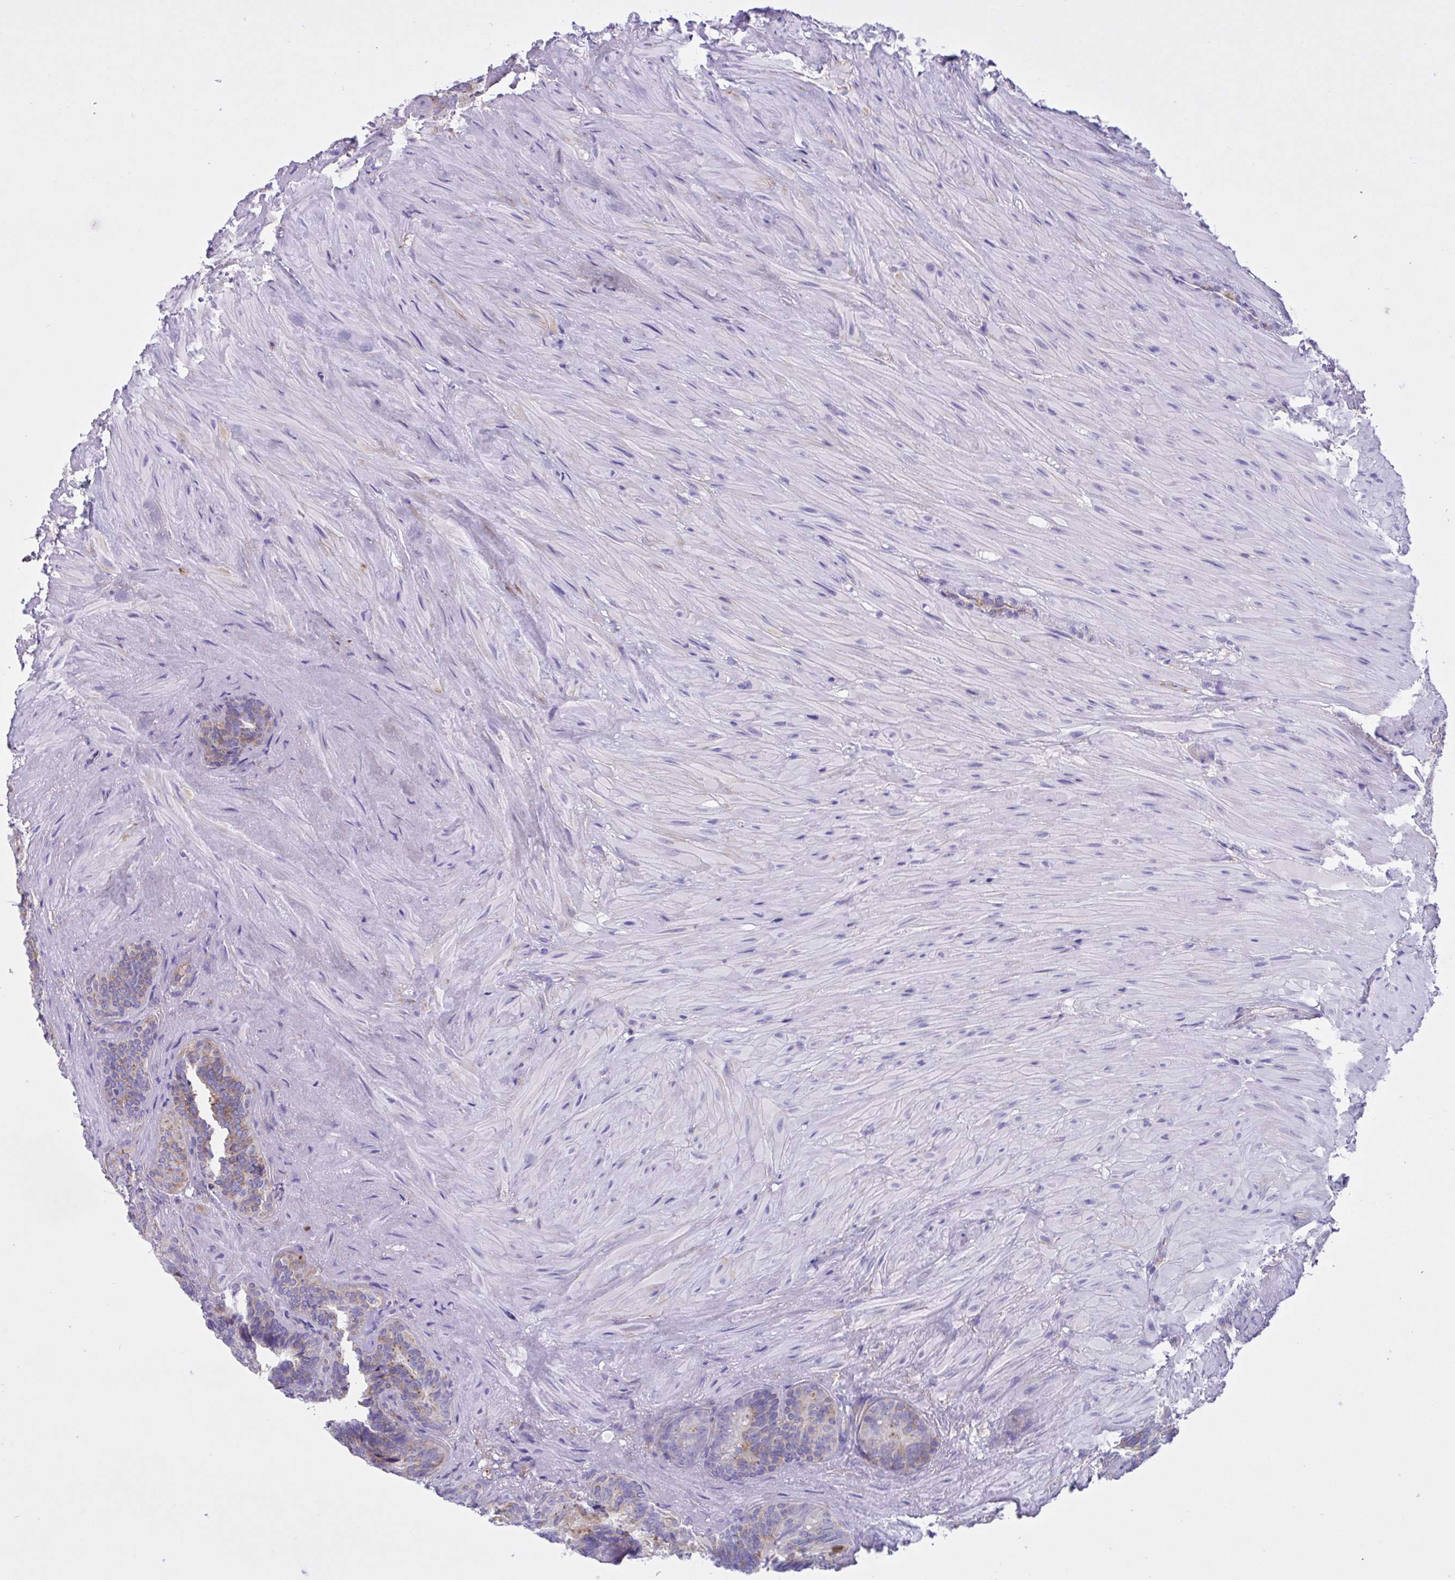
{"staining": {"intensity": "moderate", "quantity": "<25%", "location": "cytoplasmic/membranous"}, "tissue": "seminal vesicle", "cell_type": "Glandular cells", "image_type": "normal", "snomed": [{"axis": "morphology", "description": "Normal tissue, NOS"}, {"axis": "topography", "description": "Seminal veicle"}], "caption": "Glandular cells reveal moderate cytoplasmic/membranous positivity in about <25% of cells in benign seminal vesicle. (Stains: DAB in brown, nuclei in blue, Microscopy: brightfield microscopy at high magnification).", "gene": "OR51M1", "patient": {"sex": "male", "age": 60}}